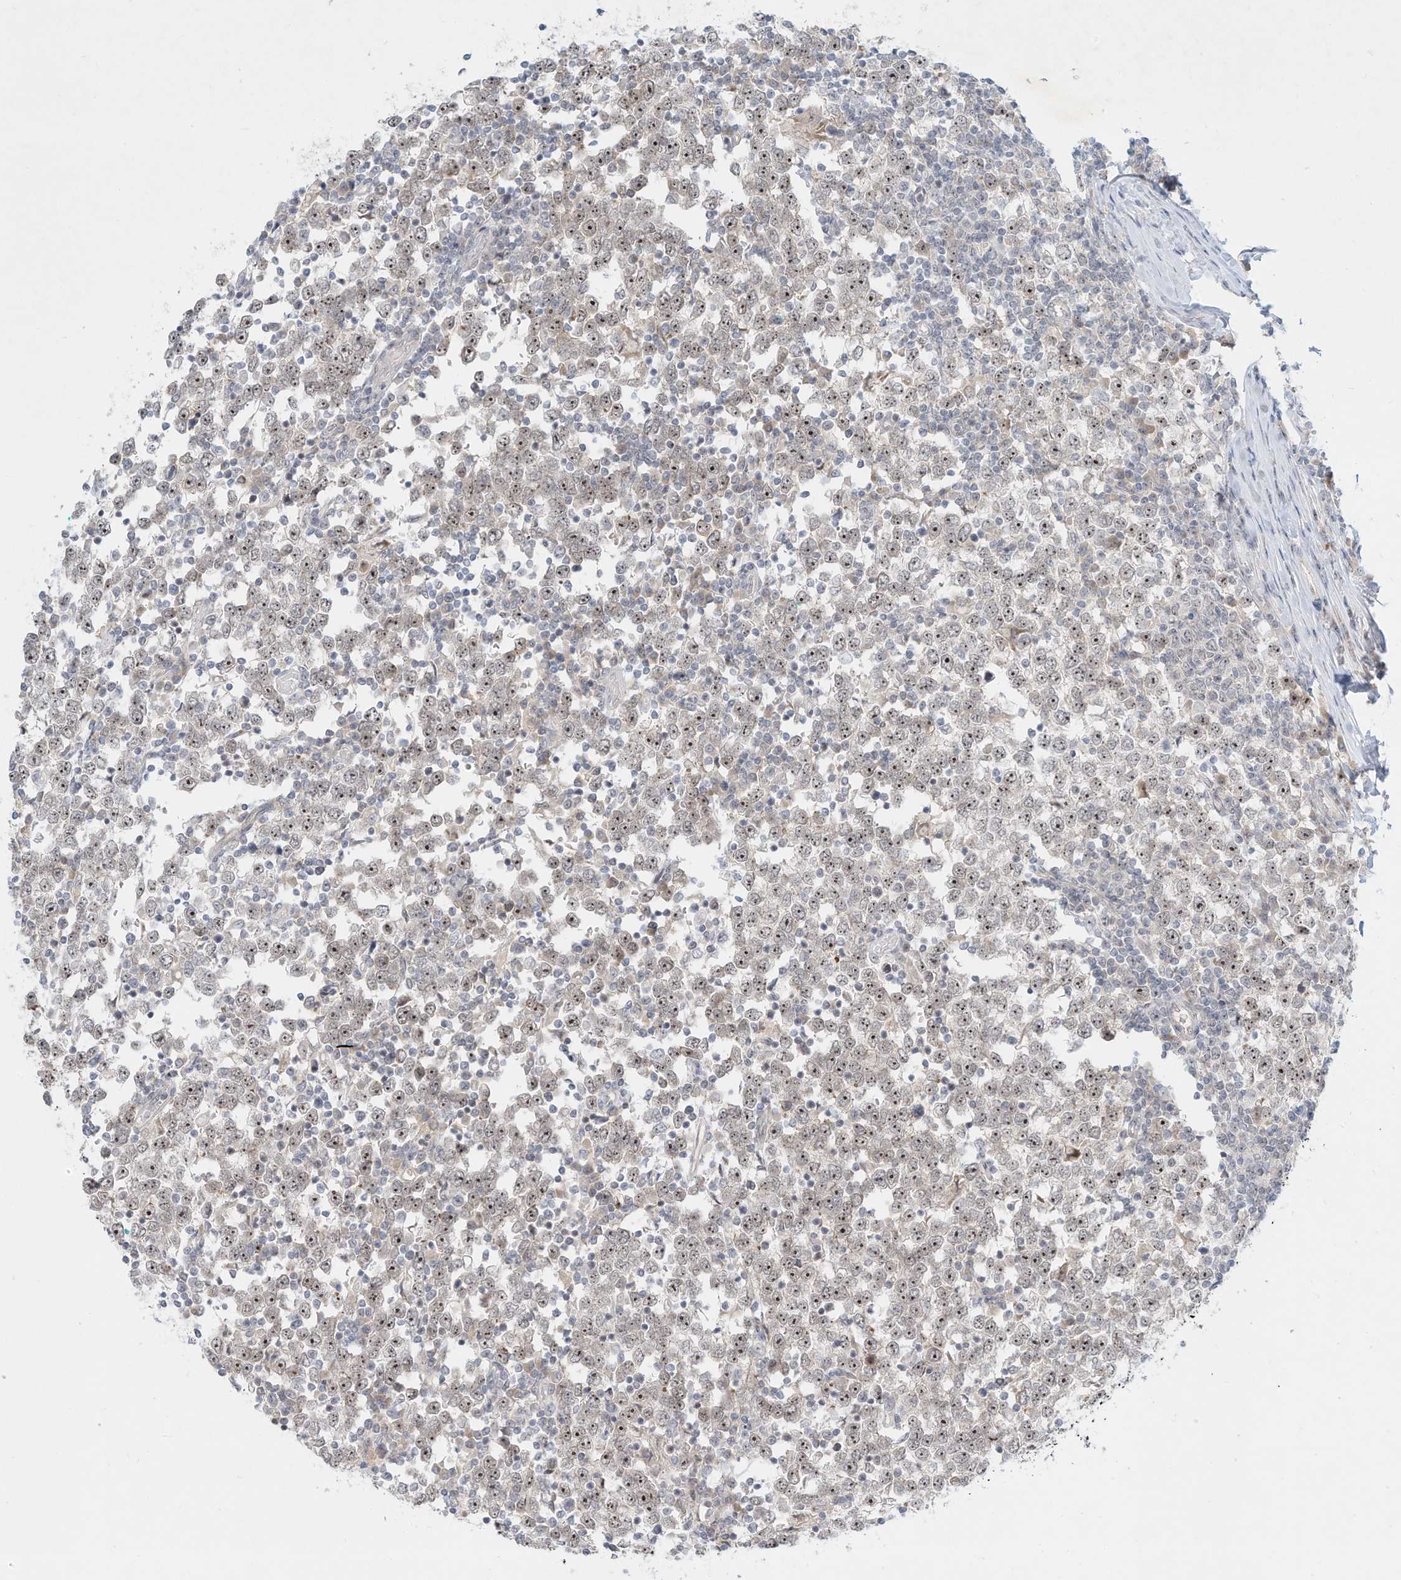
{"staining": {"intensity": "moderate", "quantity": ">75%", "location": "nuclear"}, "tissue": "testis cancer", "cell_type": "Tumor cells", "image_type": "cancer", "snomed": [{"axis": "morphology", "description": "Seminoma, NOS"}, {"axis": "topography", "description": "Testis"}], "caption": "A brown stain highlights moderate nuclear positivity of a protein in human seminoma (testis) tumor cells.", "gene": "PAK6", "patient": {"sex": "male", "age": 65}}